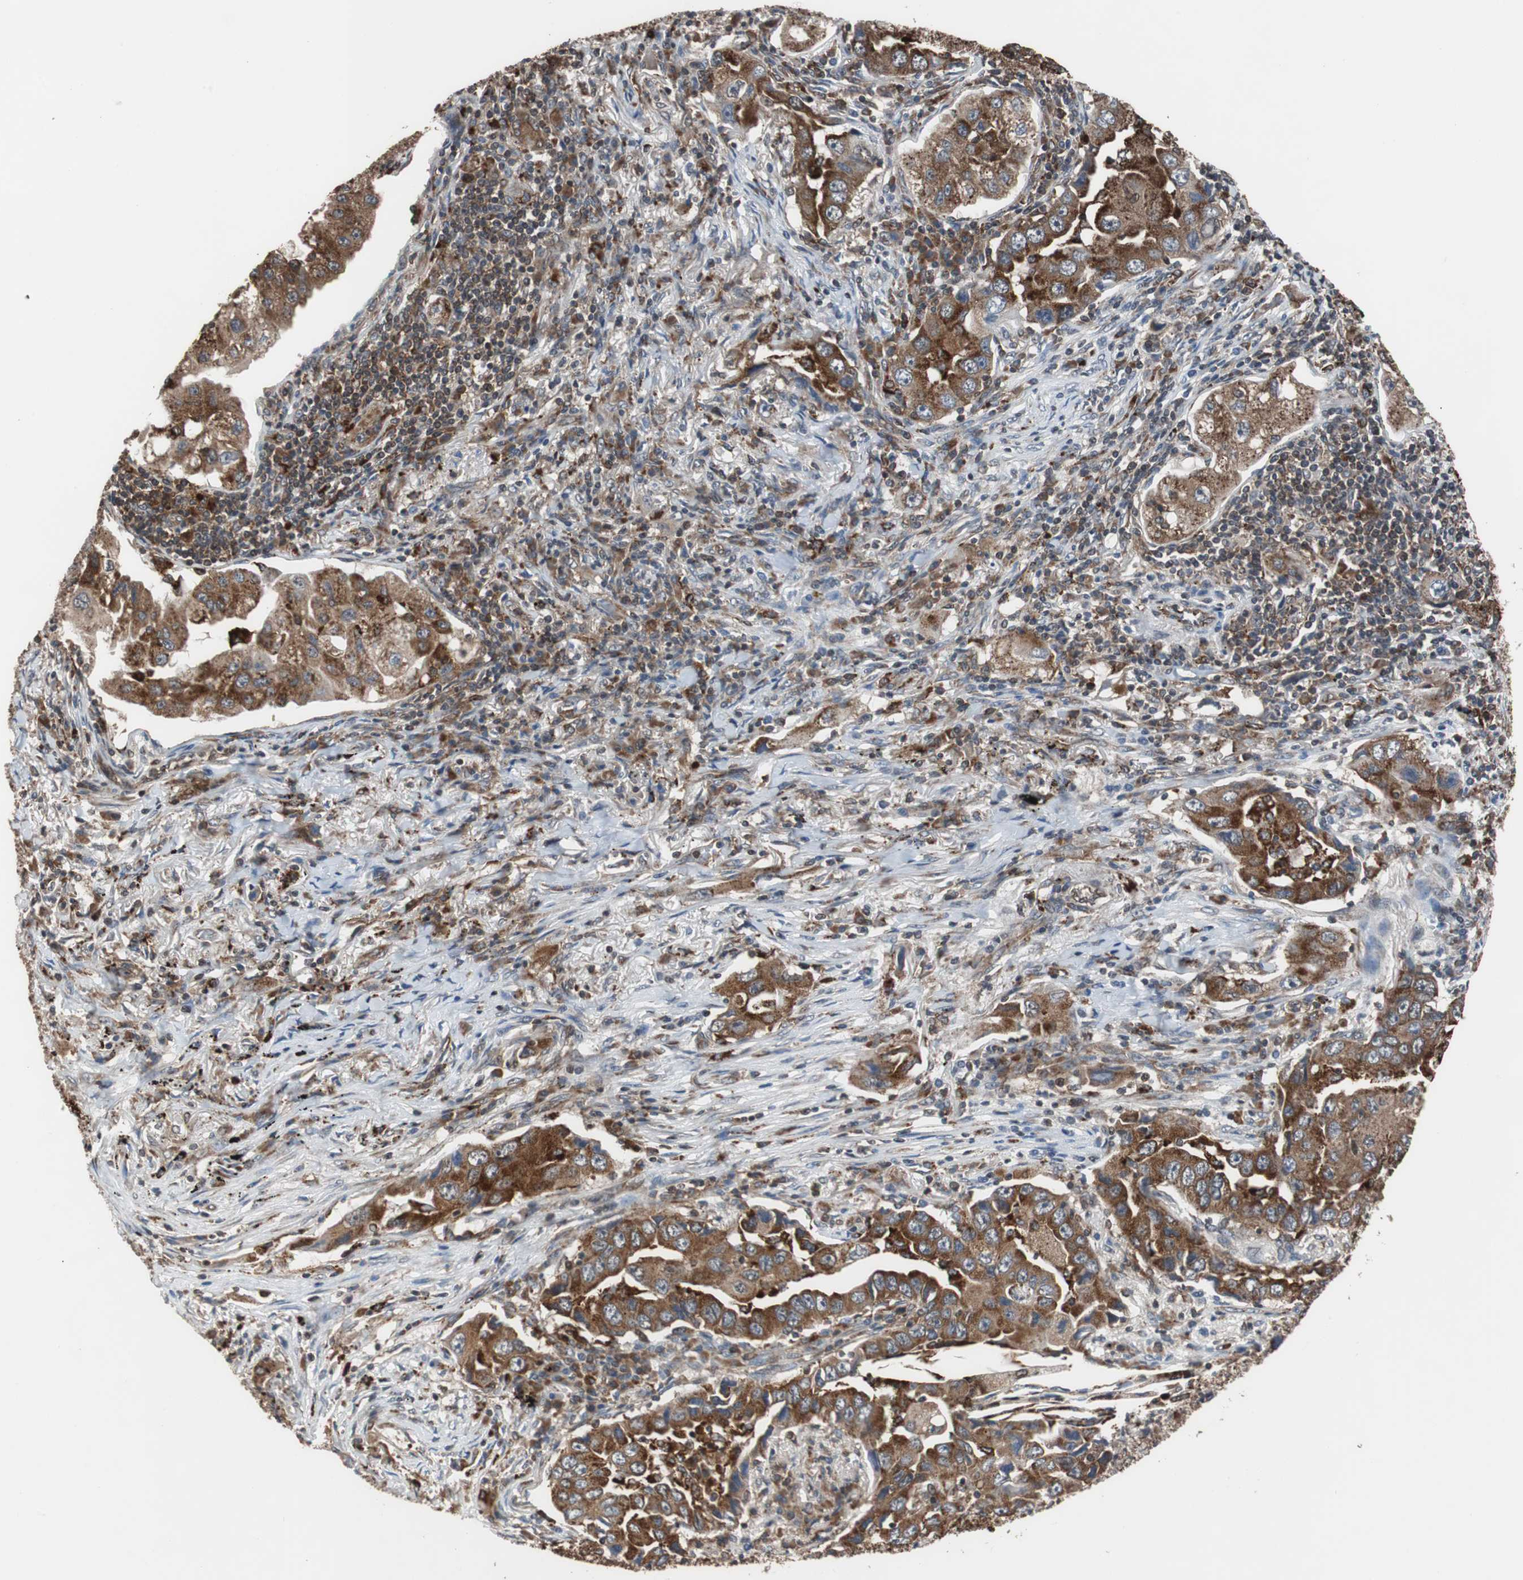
{"staining": {"intensity": "strong", "quantity": ">75%", "location": "cytoplasmic/membranous"}, "tissue": "lung cancer", "cell_type": "Tumor cells", "image_type": "cancer", "snomed": [{"axis": "morphology", "description": "Adenocarcinoma, NOS"}, {"axis": "topography", "description": "Lung"}], "caption": "This histopathology image displays IHC staining of human lung cancer, with high strong cytoplasmic/membranous positivity in about >75% of tumor cells.", "gene": "USP10", "patient": {"sex": "female", "age": 65}}